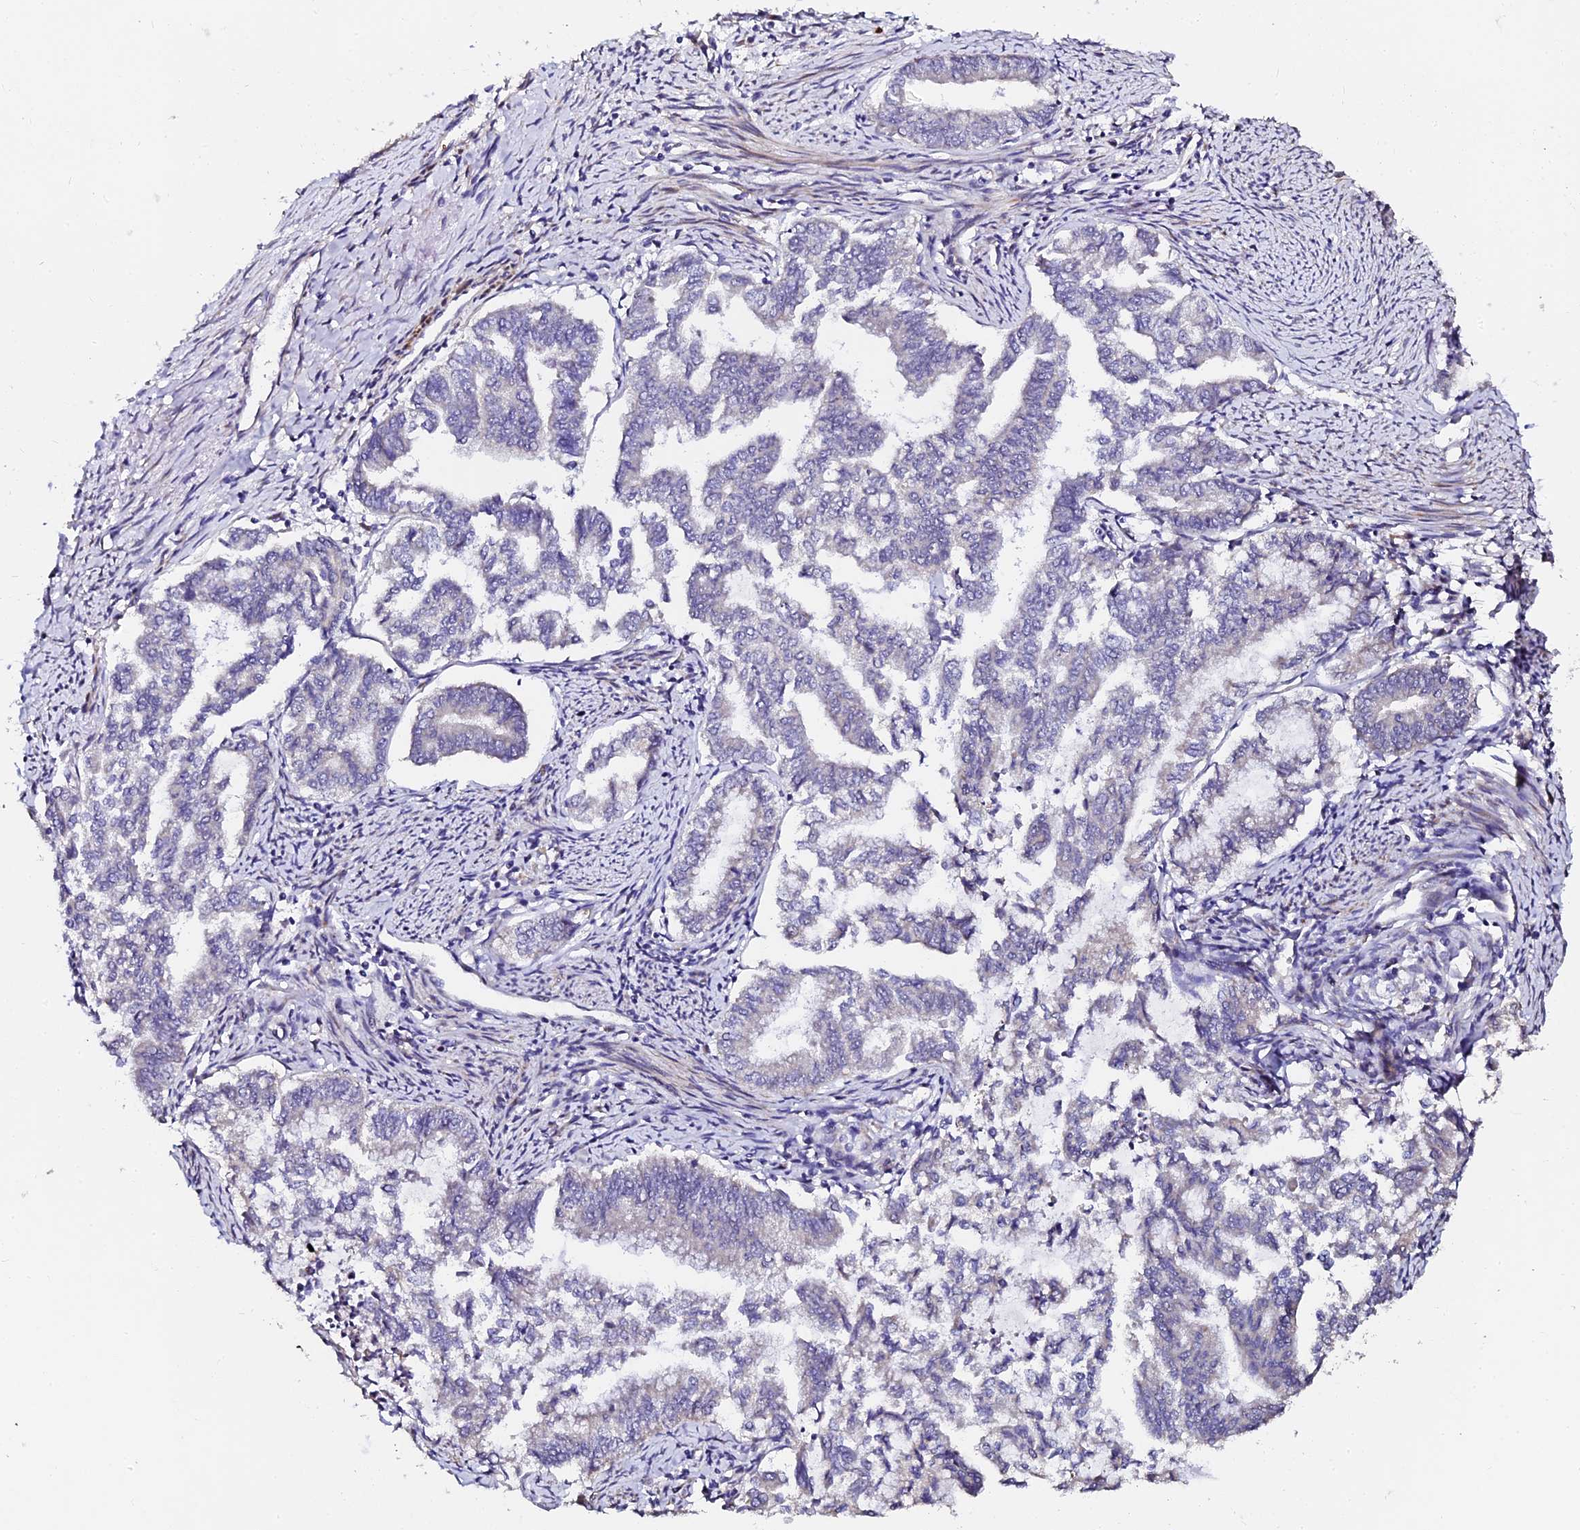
{"staining": {"intensity": "negative", "quantity": "none", "location": "none"}, "tissue": "endometrial cancer", "cell_type": "Tumor cells", "image_type": "cancer", "snomed": [{"axis": "morphology", "description": "Adenocarcinoma, NOS"}, {"axis": "topography", "description": "Endometrium"}], "caption": "High power microscopy histopathology image of an immunohistochemistry image of adenocarcinoma (endometrial), revealing no significant positivity in tumor cells.", "gene": "GPN3", "patient": {"sex": "female", "age": 79}}